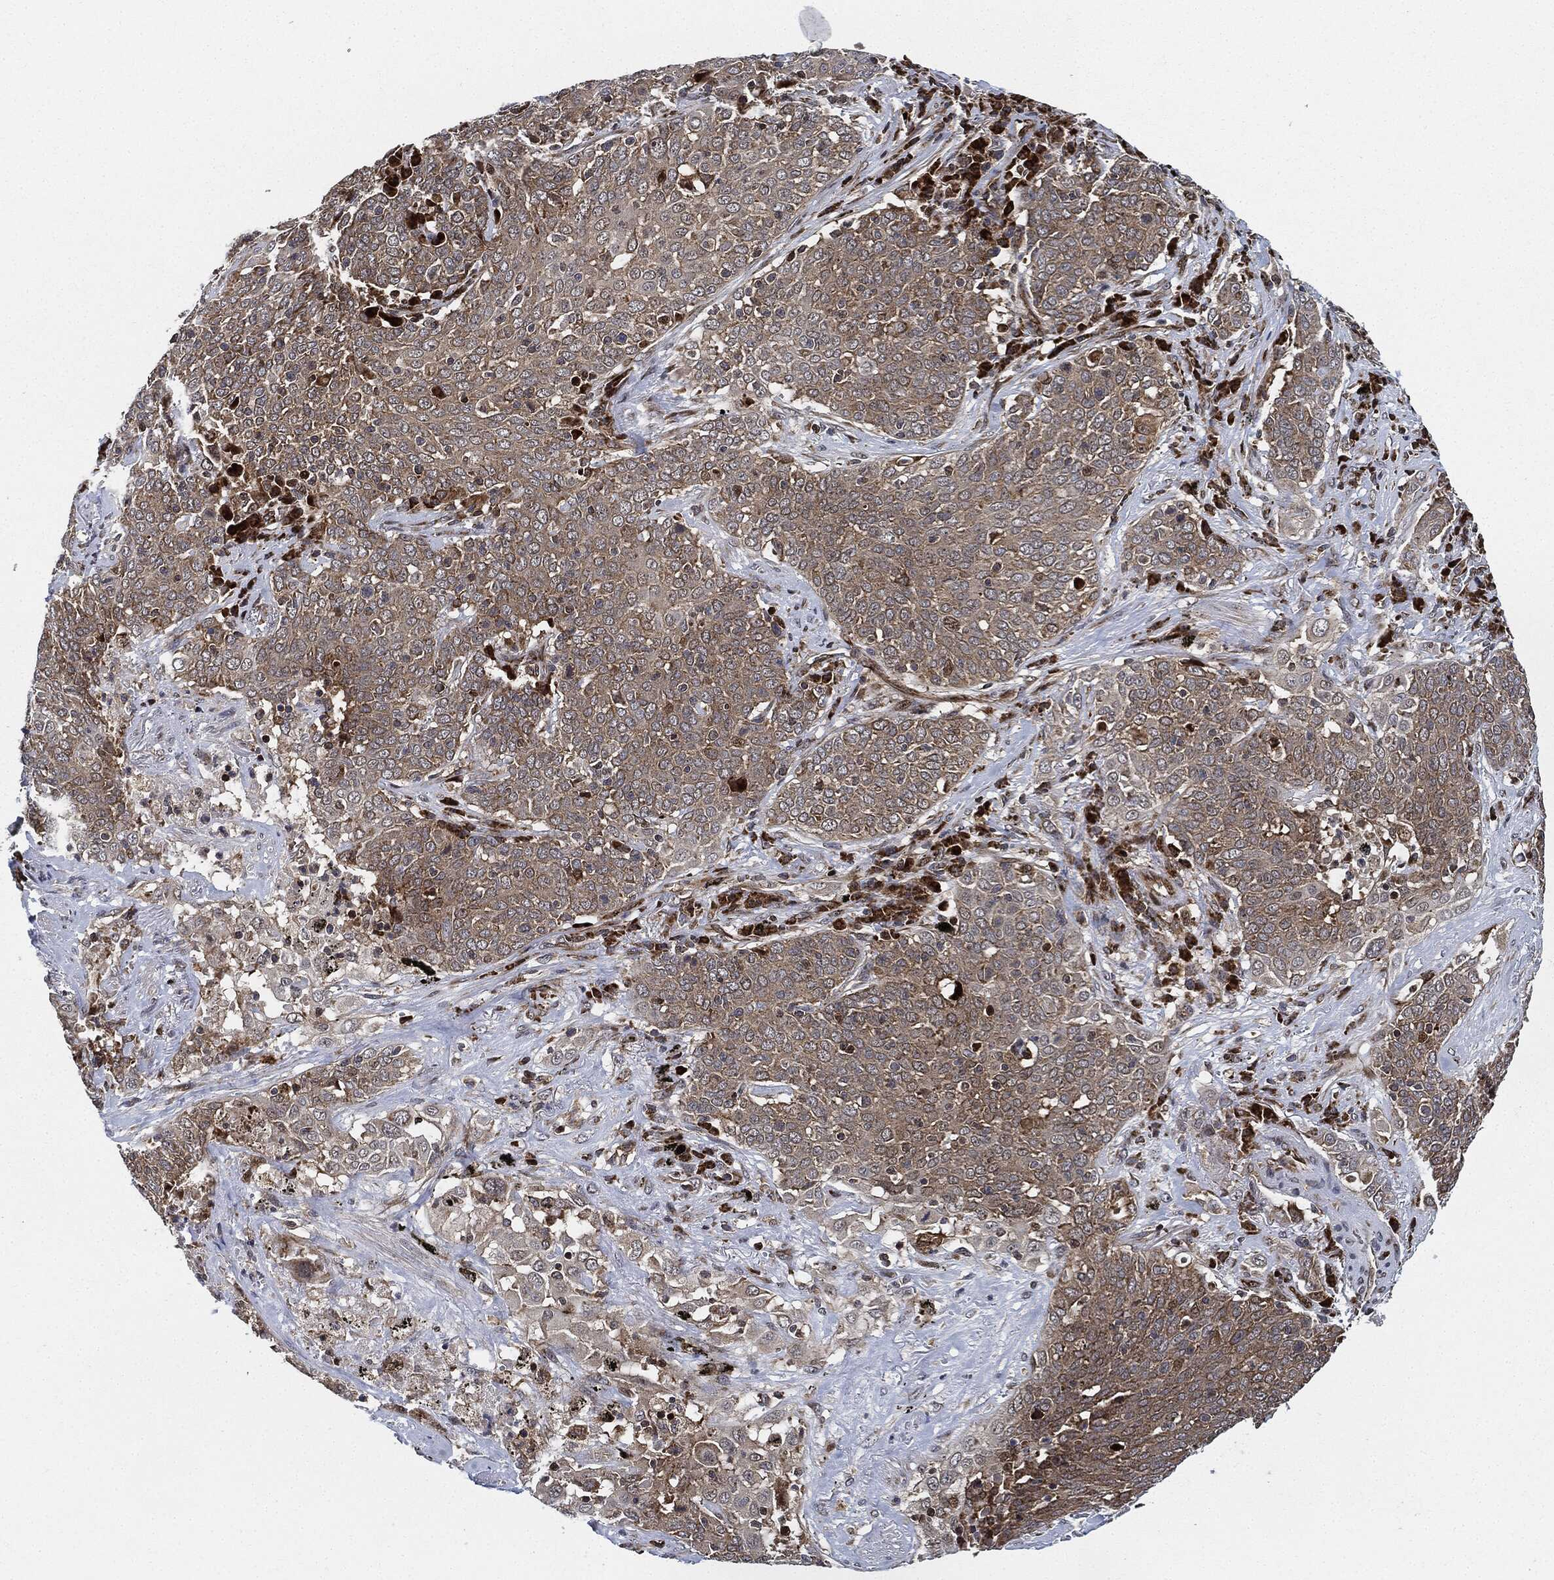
{"staining": {"intensity": "negative", "quantity": "none", "location": "none"}, "tissue": "lung cancer", "cell_type": "Tumor cells", "image_type": "cancer", "snomed": [{"axis": "morphology", "description": "Squamous cell carcinoma, NOS"}, {"axis": "topography", "description": "Lung"}], "caption": "Lung squamous cell carcinoma stained for a protein using IHC displays no positivity tumor cells.", "gene": "RNASEL", "patient": {"sex": "male", "age": 82}}